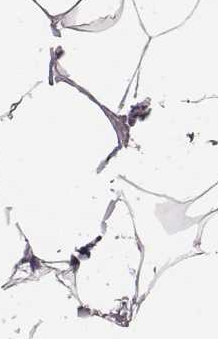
{"staining": {"intensity": "moderate", "quantity": ">75%", "location": "cytoplasmic/membranous"}, "tissue": "breast", "cell_type": "Adipocytes", "image_type": "normal", "snomed": [{"axis": "morphology", "description": "Normal tissue, NOS"}, {"axis": "topography", "description": "Breast"}], "caption": "This image exhibits immunohistochemistry staining of benign breast, with medium moderate cytoplasmic/membranous positivity in approximately >75% of adipocytes.", "gene": "ABCD3", "patient": {"sex": "female", "age": 32}}